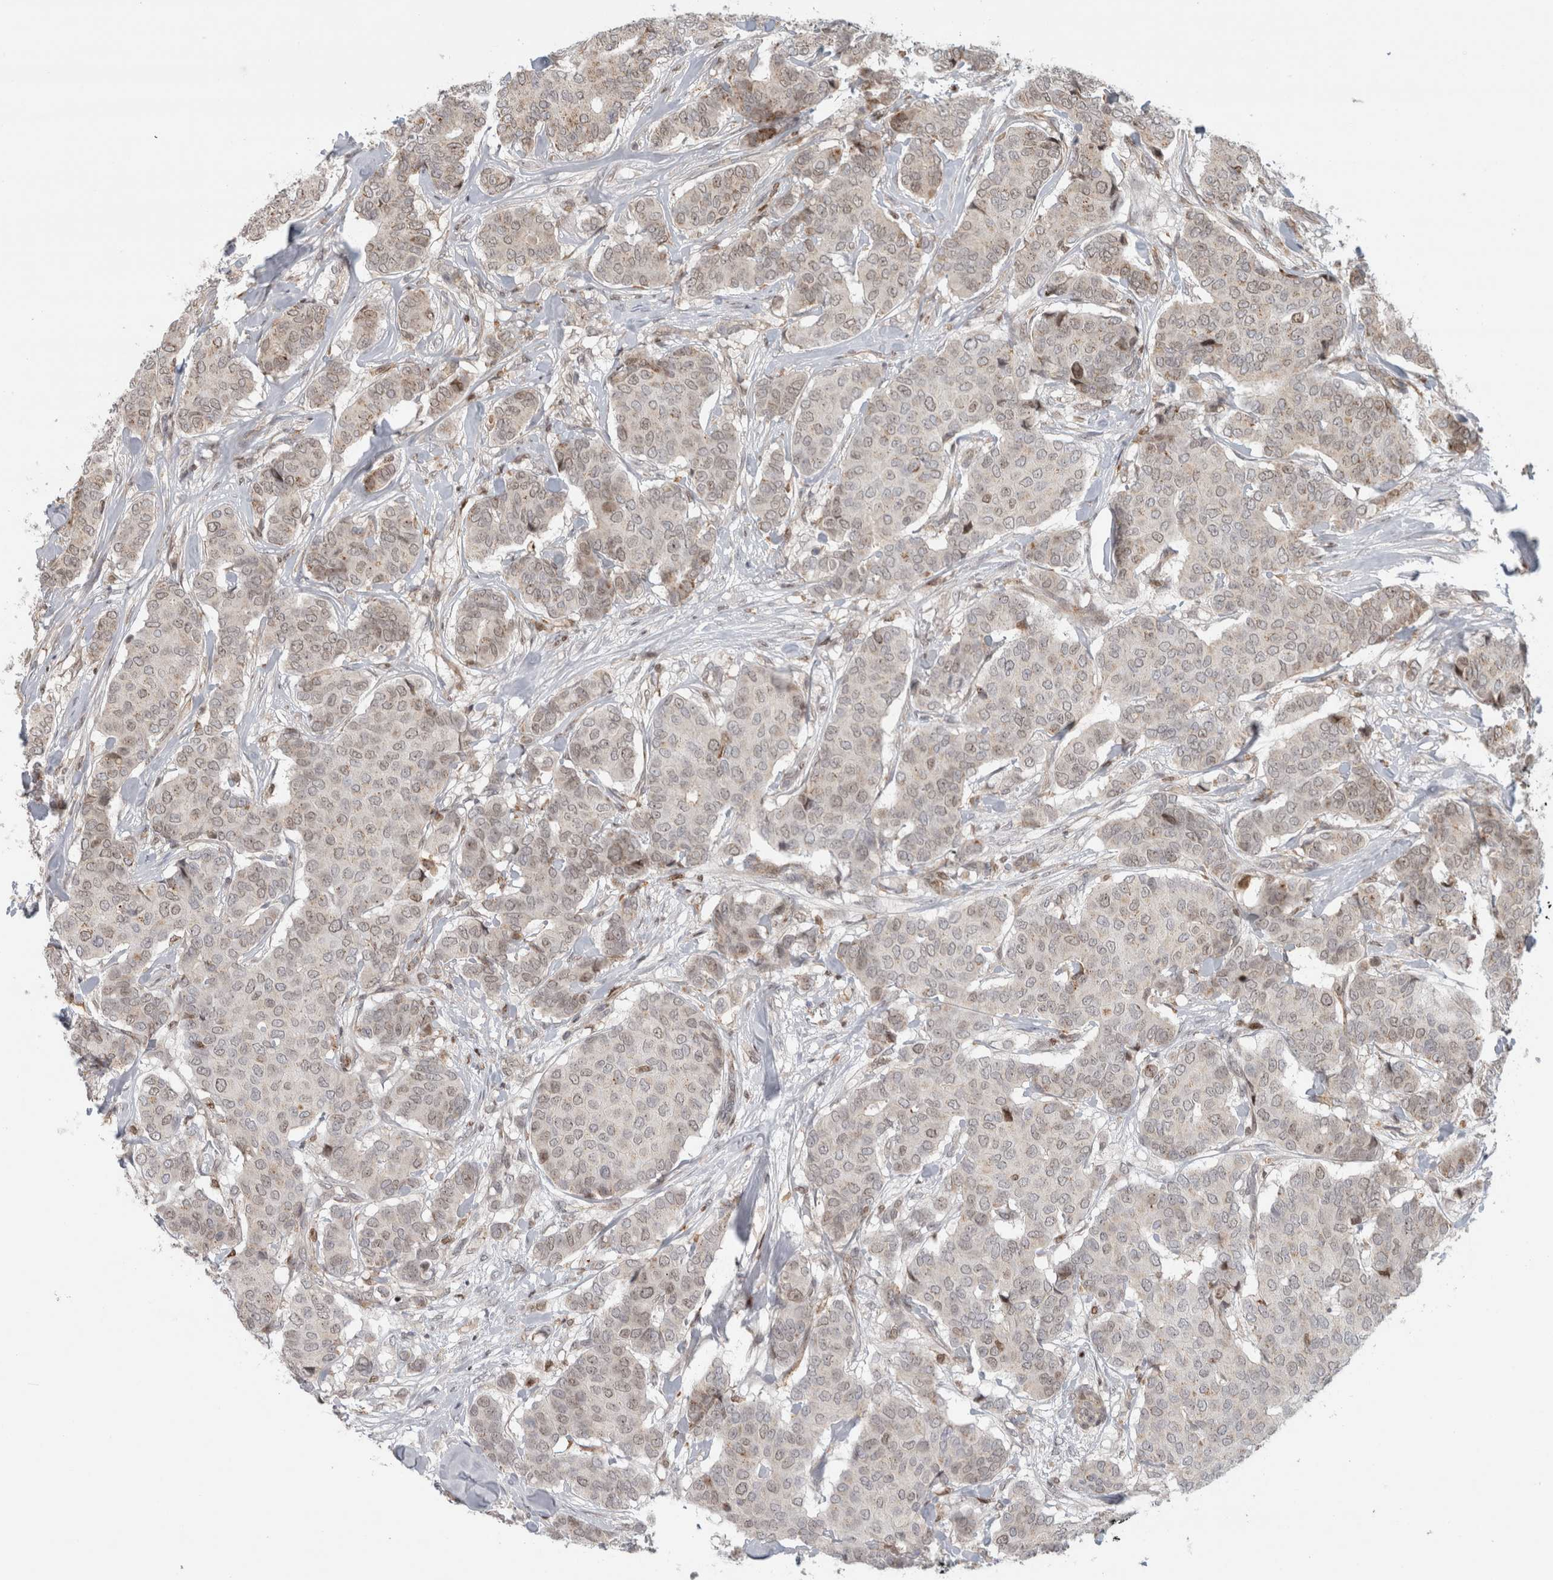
{"staining": {"intensity": "weak", "quantity": "25%-75%", "location": "nuclear"}, "tissue": "breast cancer", "cell_type": "Tumor cells", "image_type": "cancer", "snomed": [{"axis": "morphology", "description": "Duct carcinoma"}, {"axis": "topography", "description": "Breast"}], "caption": "Weak nuclear positivity for a protein is present in about 25%-75% of tumor cells of breast infiltrating ductal carcinoma using immunohistochemistry (IHC).", "gene": "INSRR", "patient": {"sex": "female", "age": 75}}